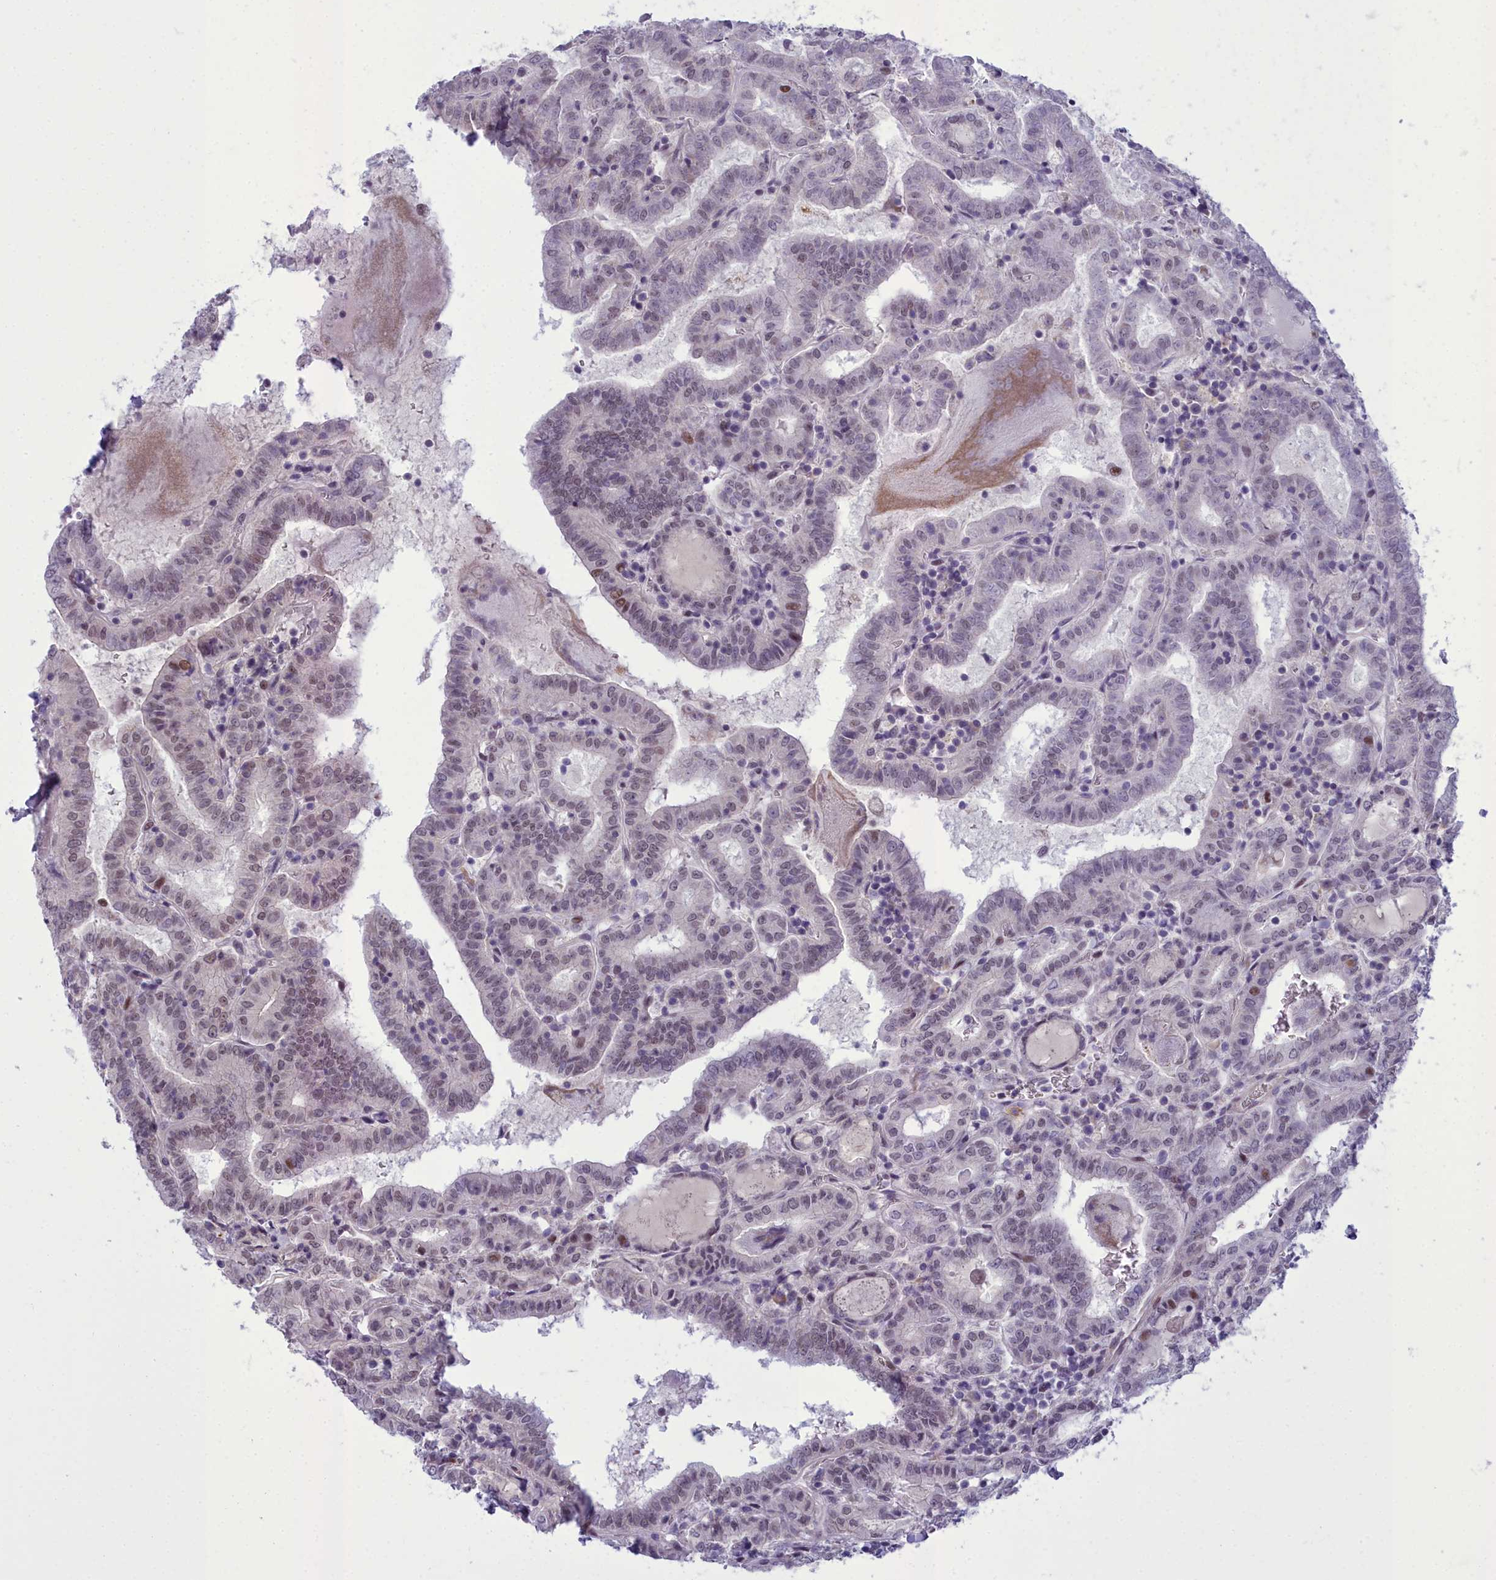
{"staining": {"intensity": "moderate", "quantity": "<25%", "location": "nuclear"}, "tissue": "thyroid cancer", "cell_type": "Tumor cells", "image_type": "cancer", "snomed": [{"axis": "morphology", "description": "Papillary adenocarcinoma, NOS"}, {"axis": "topography", "description": "Thyroid gland"}], "caption": "IHC of human papillary adenocarcinoma (thyroid) reveals low levels of moderate nuclear staining in about <25% of tumor cells. (Brightfield microscopy of DAB IHC at high magnification).", "gene": "CEACAM19", "patient": {"sex": "female", "age": 72}}